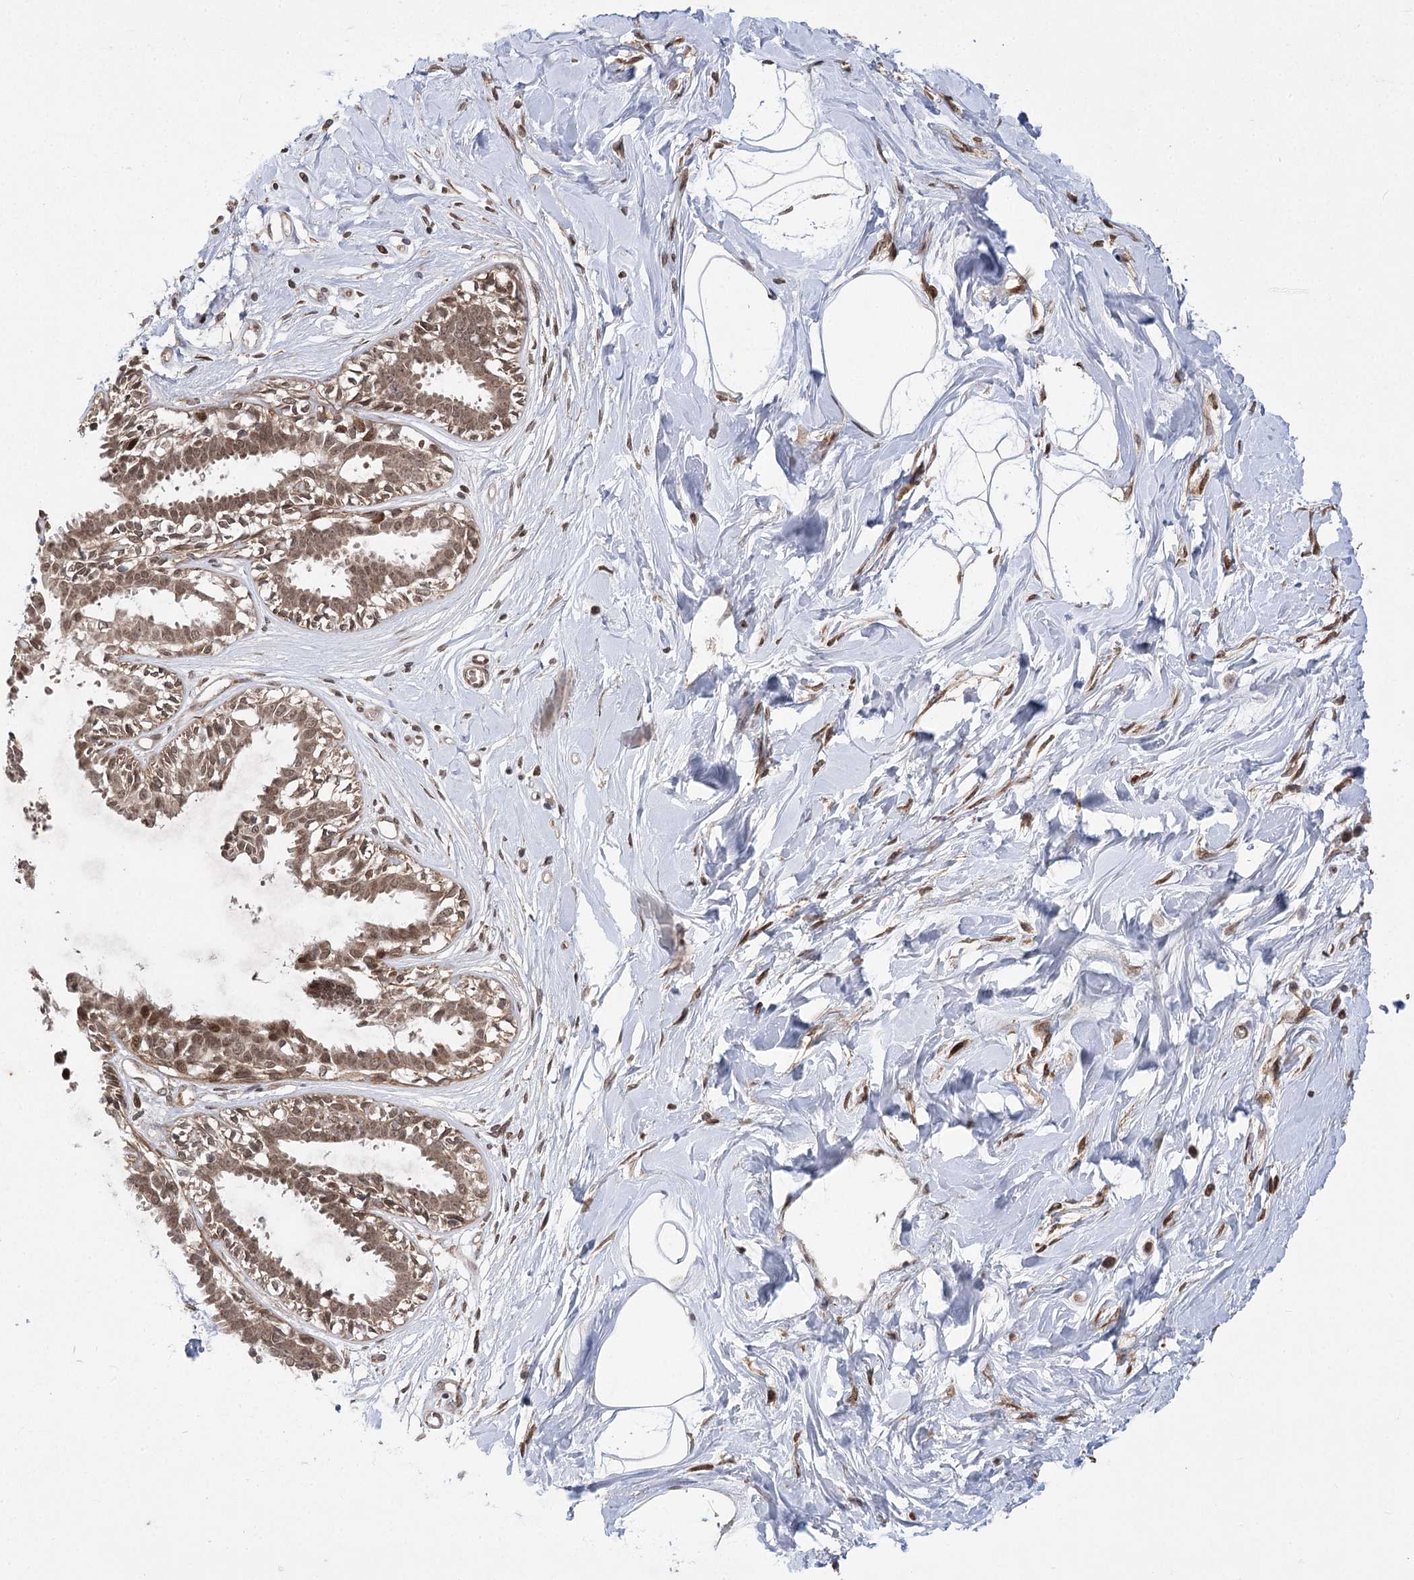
{"staining": {"intensity": "weak", "quantity": "<25%", "location": "cytoplasmic/membranous"}, "tissue": "breast", "cell_type": "Adipocytes", "image_type": "normal", "snomed": [{"axis": "morphology", "description": "Normal tissue, NOS"}, {"axis": "topography", "description": "Breast"}], "caption": "The immunohistochemistry (IHC) histopathology image has no significant expression in adipocytes of breast.", "gene": "TENM2", "patient": {"sex": "female", "age": 45}}